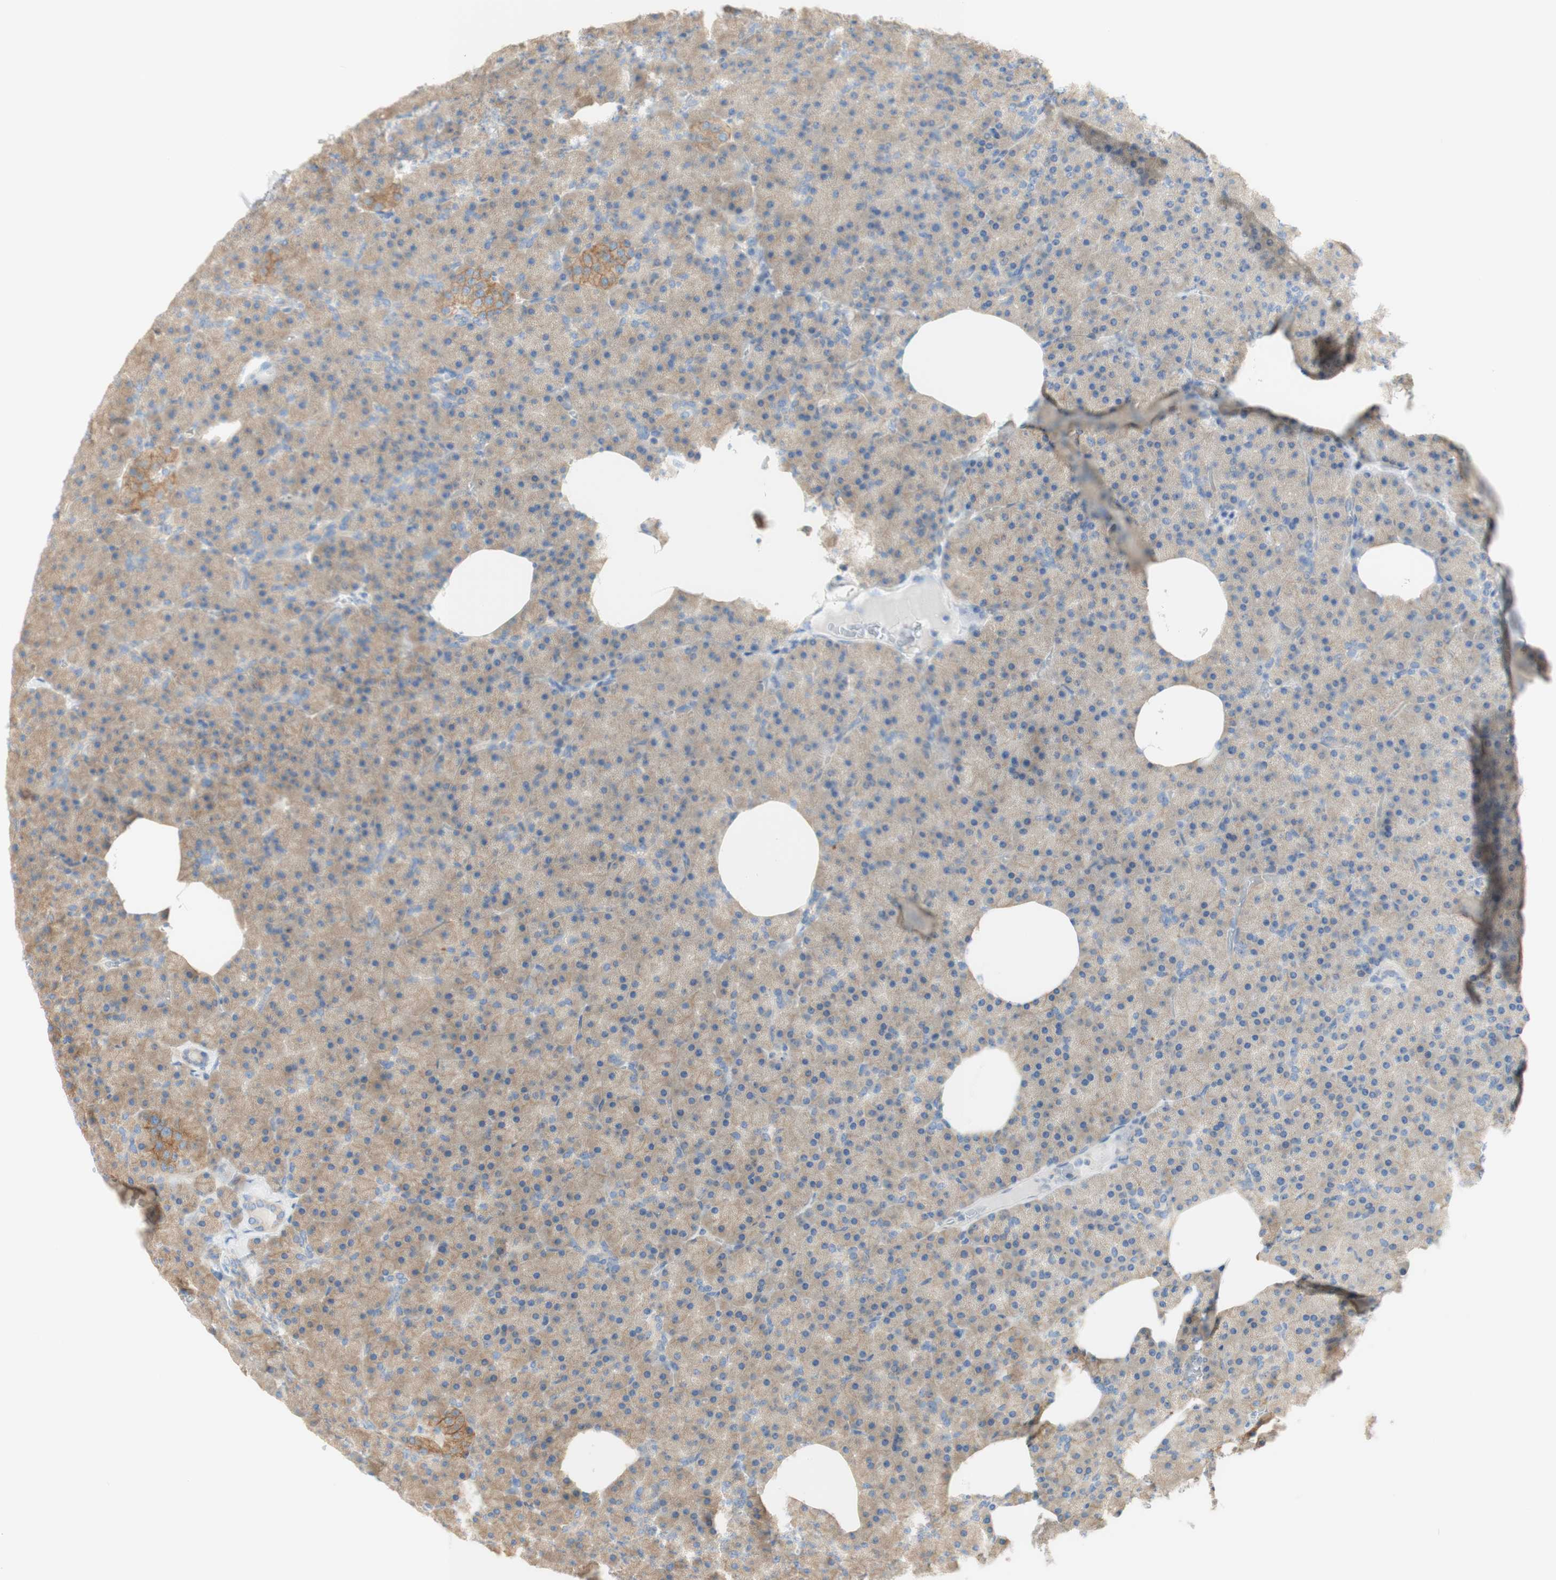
{"staining": {"intensity": "moderate", "quantity": ">75%", "location": "cytoplasmic/membranous"}, "tissue": "pancreas", "cell_type": "Exocrine glandular cells", "image_type": "normal", "snomed": [{"axis": "morphology", "description": "Normal tissue, NOS"}, {"axis": "topography", "description": "Pancreas"}], "caption": "A photomicrograph of human pancreas stained for a protein demonstrates moderate cytoplasmic/membranous brown staining in exocrine glandular cells.", "gene": "ATP2B1", "patient": {"sex": "female", "age": 35}}